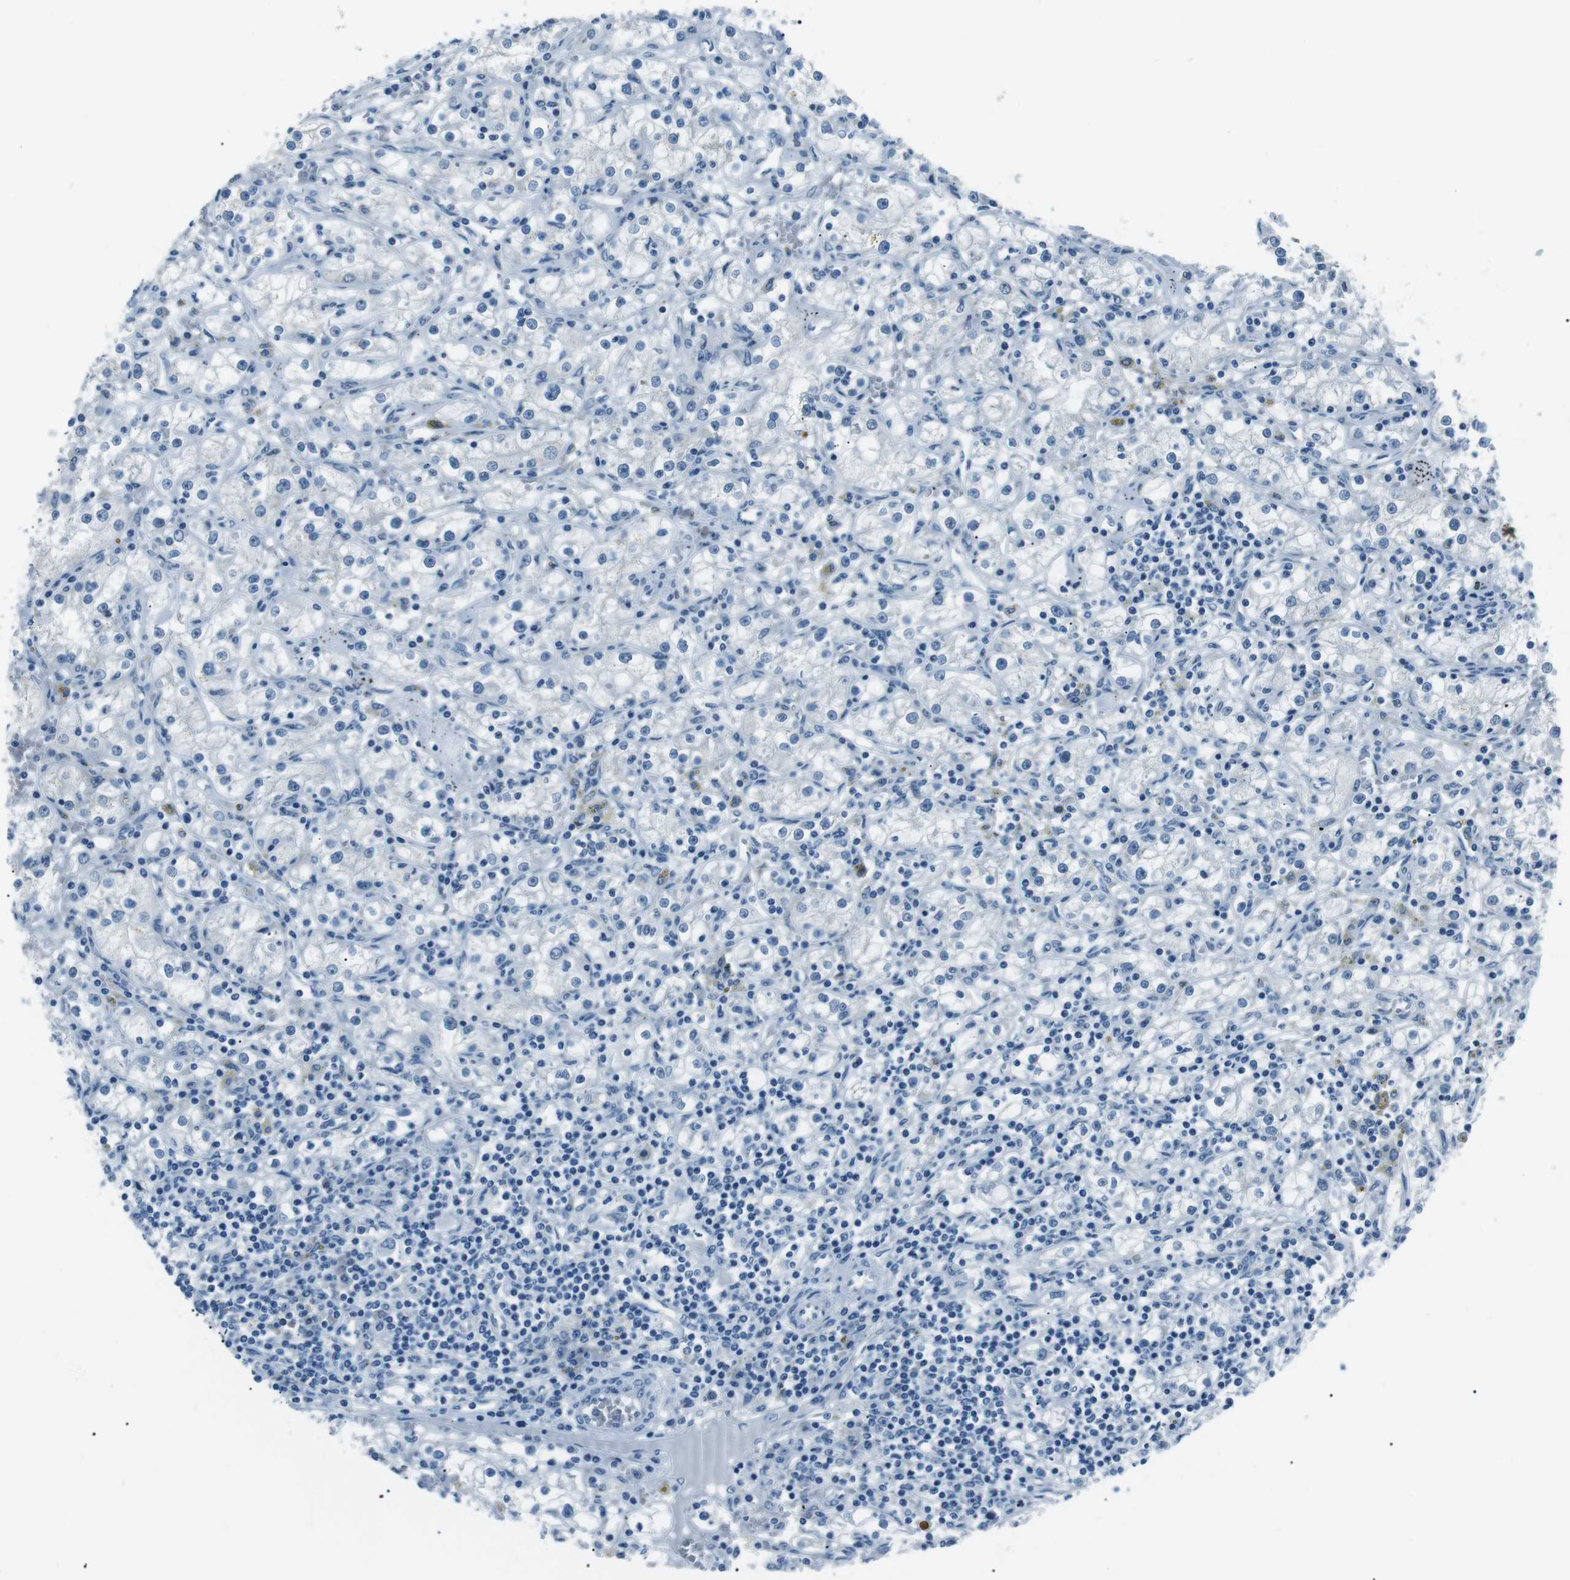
{"staining": {"intensity": "negative", "quantity": "none", "location": "none"}, "tissue": "renal cancer", "cell_type": "Tumor cells", "image_type": "cancer", "snomed": [{"axis": "morphology", "description": "Adenocarcinoma, NOS"}, {"axis": "topography", "description": "Kidney"}], "caption": "A high-resolution image shows immunohistochemistry (IHC) staining of adenocarcinoma (renal), which exhibits no significant positivity in tumor cells. The staining is performed using DAB brown chromogen with nuclei counter-stained in using hematoxylin.", "gene": "SERPINB2", "patient": {"sex": "male", "age": 56}}